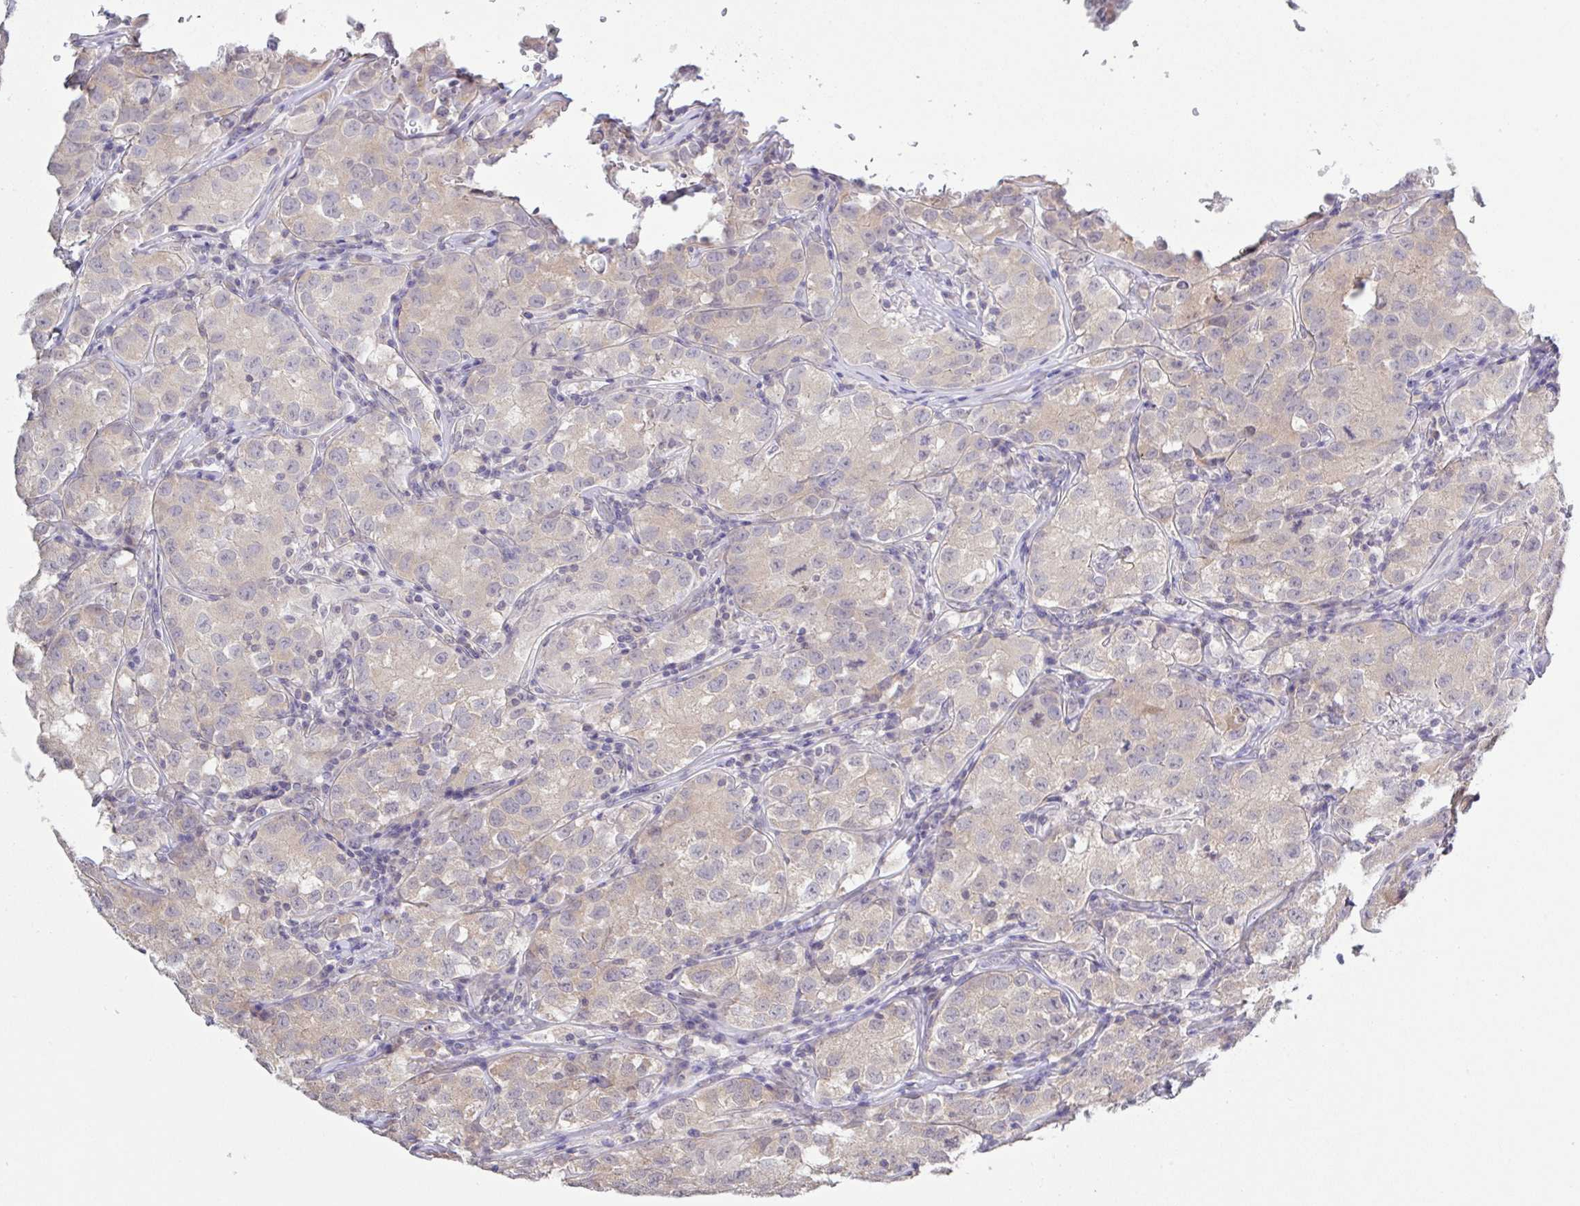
{"staining": {"intensity": "weak", "quantity": "25%-75%", "location": "cytoplasmic/membranous"}, "tissue": "testis cancer", "cell_type": "Tumor cells", "image_type": "cancer", "snomed": [{"axis": "morphology", "description": "Seminoma, NOS"}, {"axis": "morphology", "description": "Carcinoma, Embryonal, NOS"}, {"axis": "topography", "description": "Testis"}], "caption": "The immunohistochemical stain highlights weak cytoplasmic/membranous positivity in tumor cells of testis seminoma tissue.", "gene": "HYPK", "patient": {"sex": "male", "age": 43}}